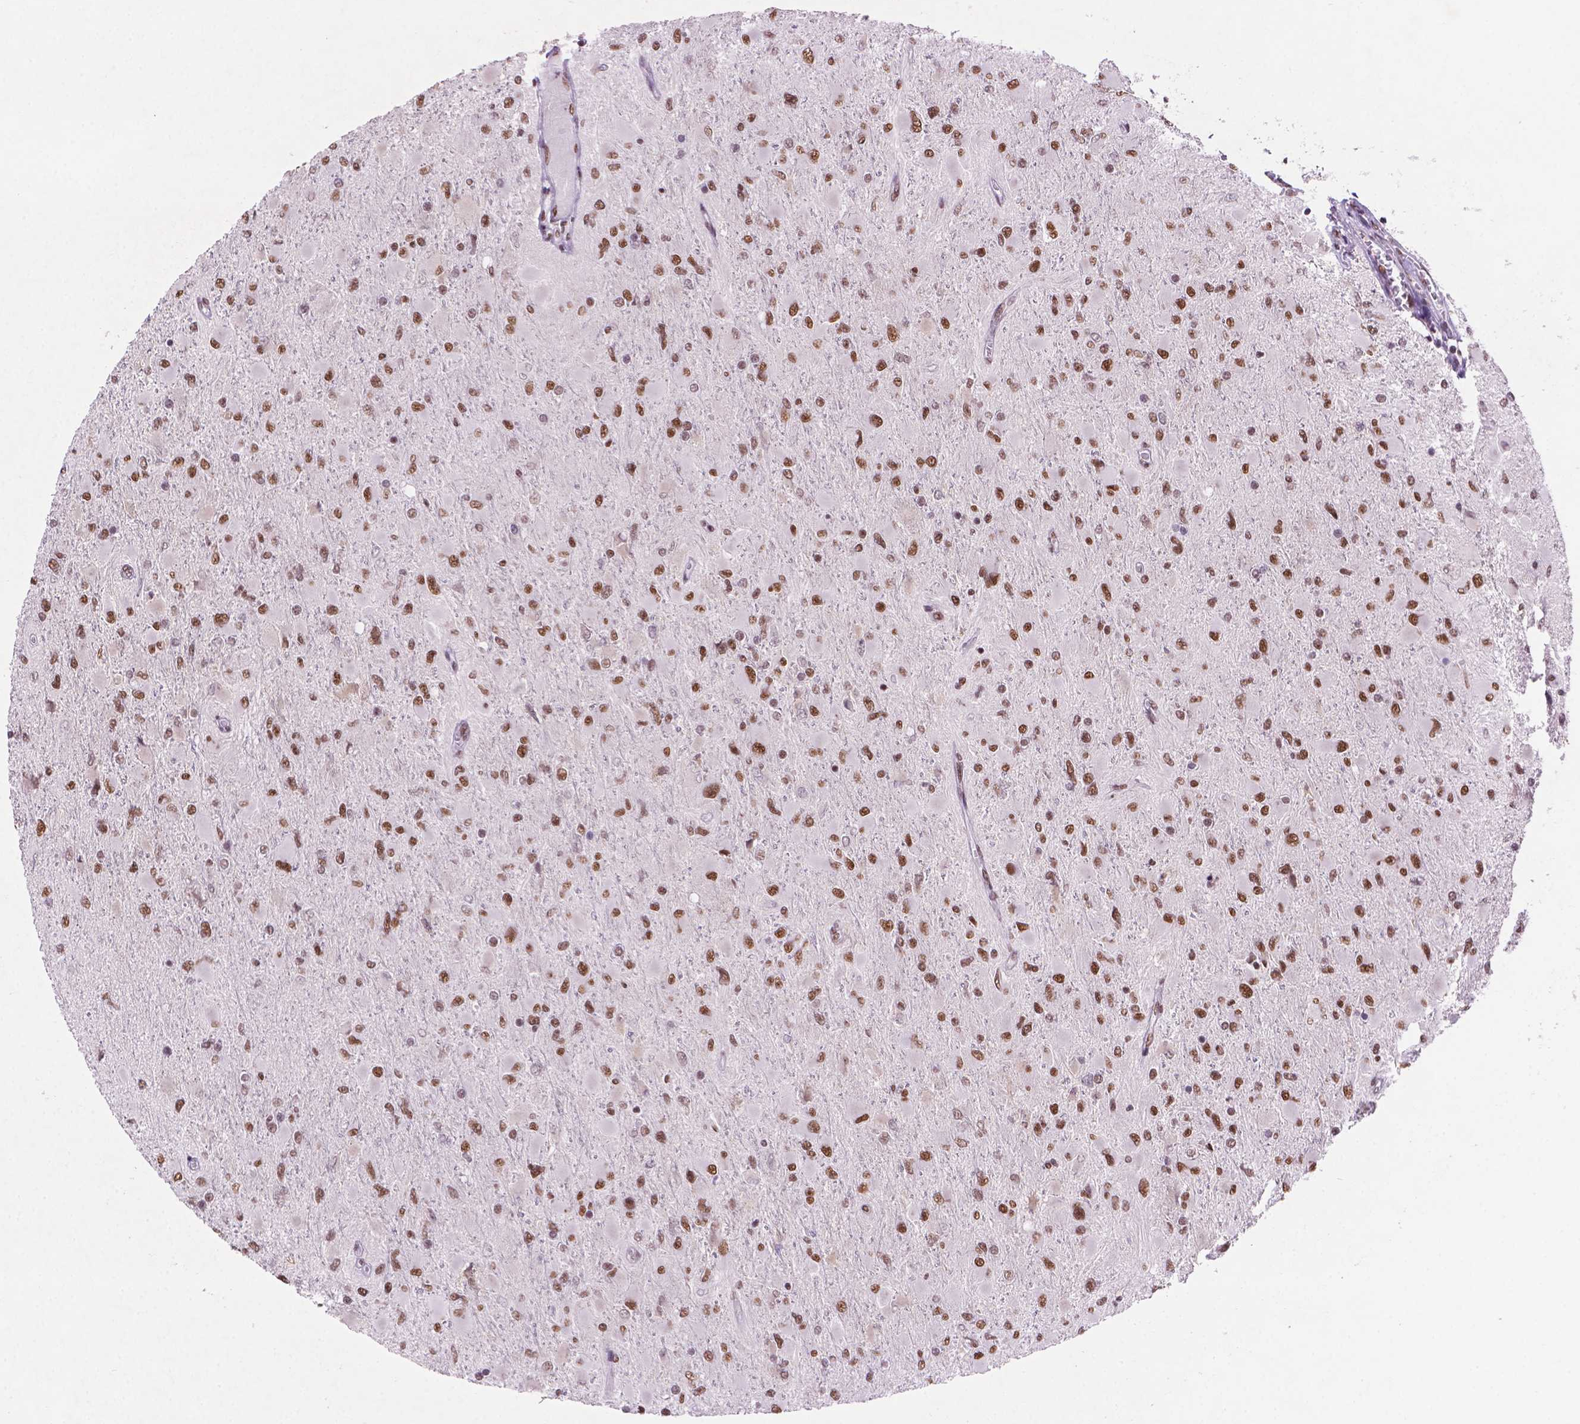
{"staining": {"intensity": "moderate", "quantity": ">75%", "location": "nuclear"}, "tissue": "glioma", "cell_type": "Tumor cells", "image_type": "cancer", "snomed": [{"axis": "morphology", "description": "Glioma, malignant, High grade"}, {"axis": "topography", "description": "Cerebral cortex"}], "caption": "DAB immunohistochemical staining of glioma reveals moderate nuclear protein staining in approximately >75% of tumor cells. Immunohistochemistry (ihc) stains the protein of interest in brown and the nuclei are stained blue.", "gene": "RPA4", "patient": {"sex": "female", "age": 36}}